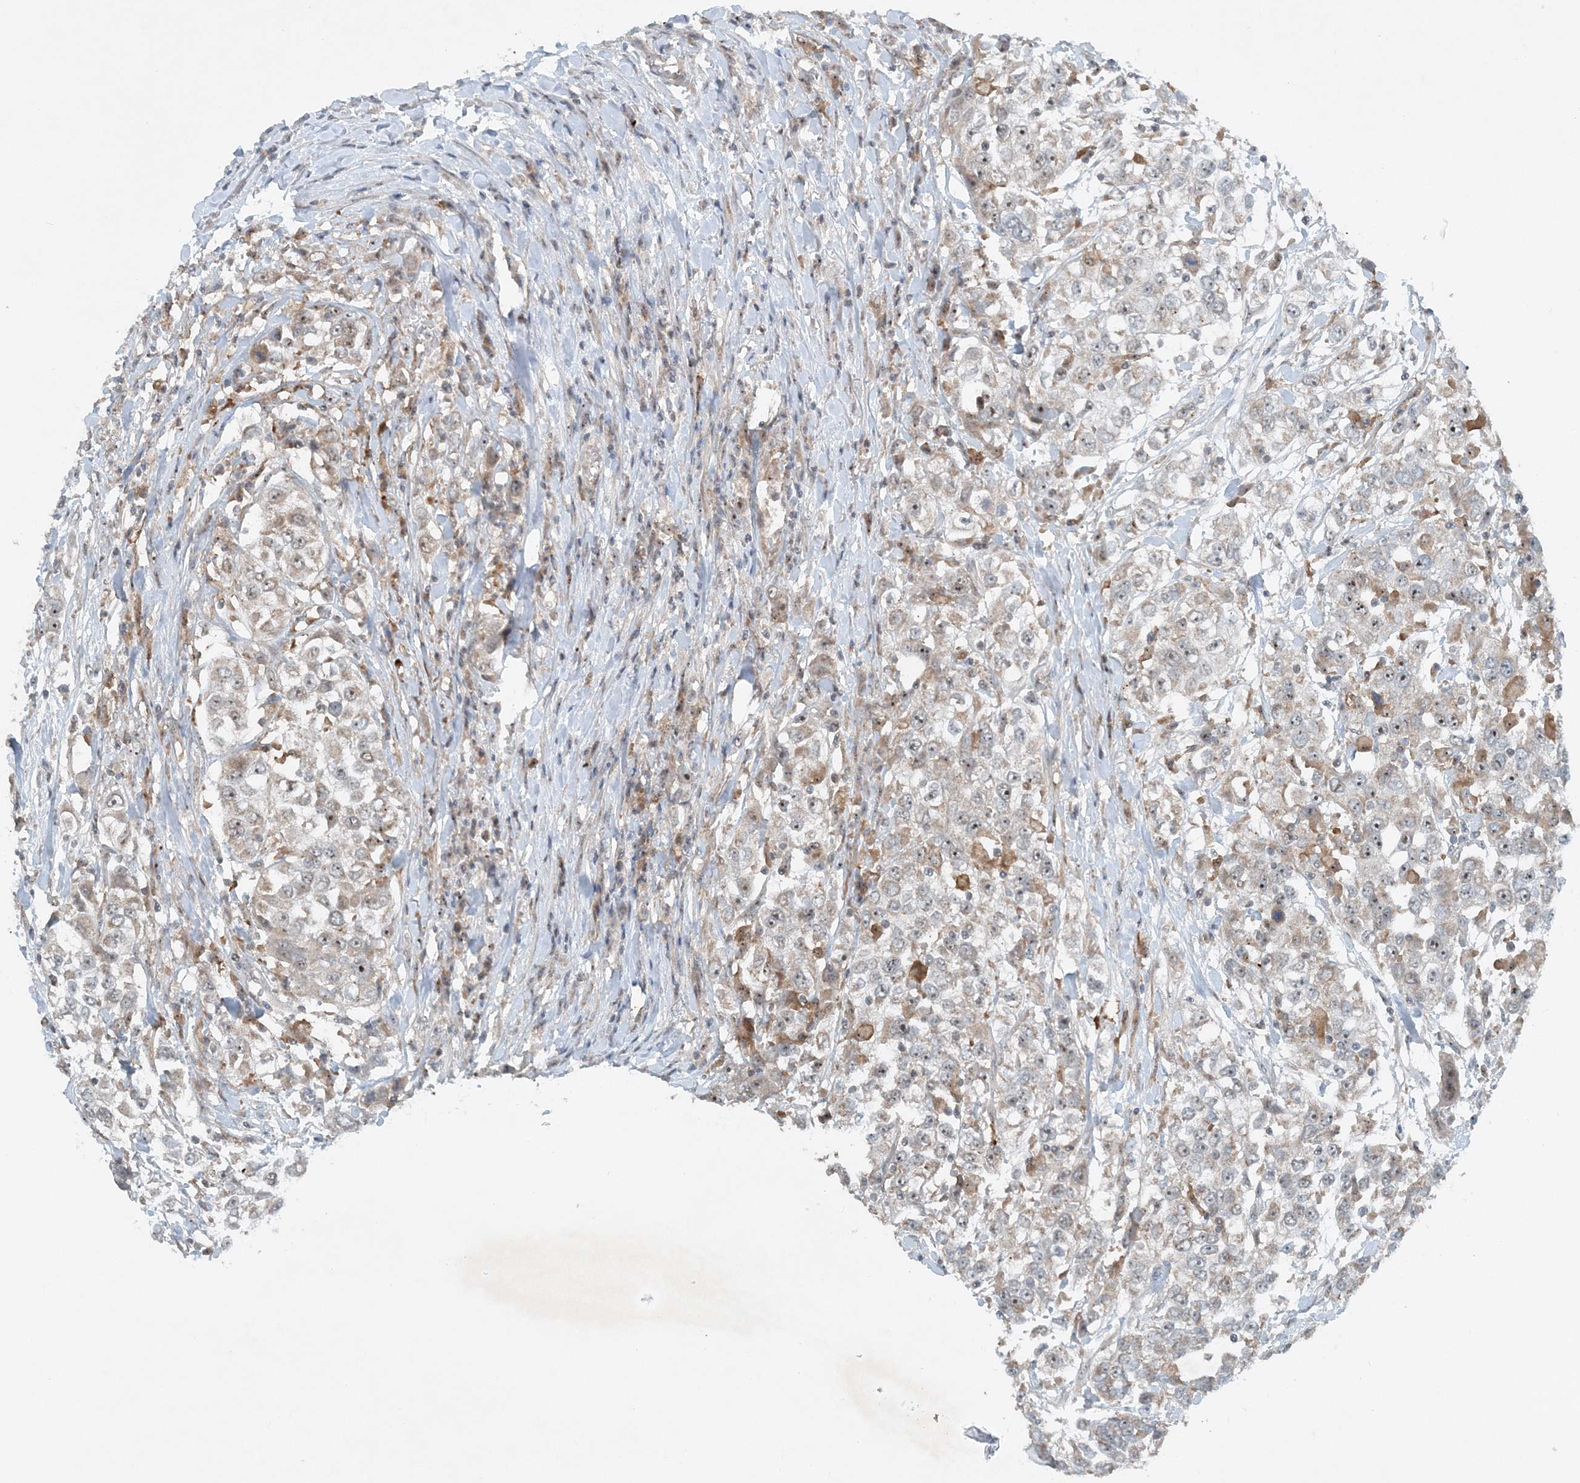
{"staining": {"intensity": "weak", "quantity": ">75%", "location": "cytoplasmic/membranous,nuclear"}, "tissue": "urothelial cancer", "cell_type": "Tumor cells", "image_type": "cancer", "snomed": [{"axis": "morphology", "description": "Urothelial carcinoma, High grade"}, {"axis": "topography", "description": "Urinary bladder"}], "caption": "Protein expression analysis of human urothelial cancer reveals weak cytoplasmic/membranous and nuclear staining in about >75% of tumor cells.", "gene": "MITD1", "patient": {"sex": "female", "age": 80}}